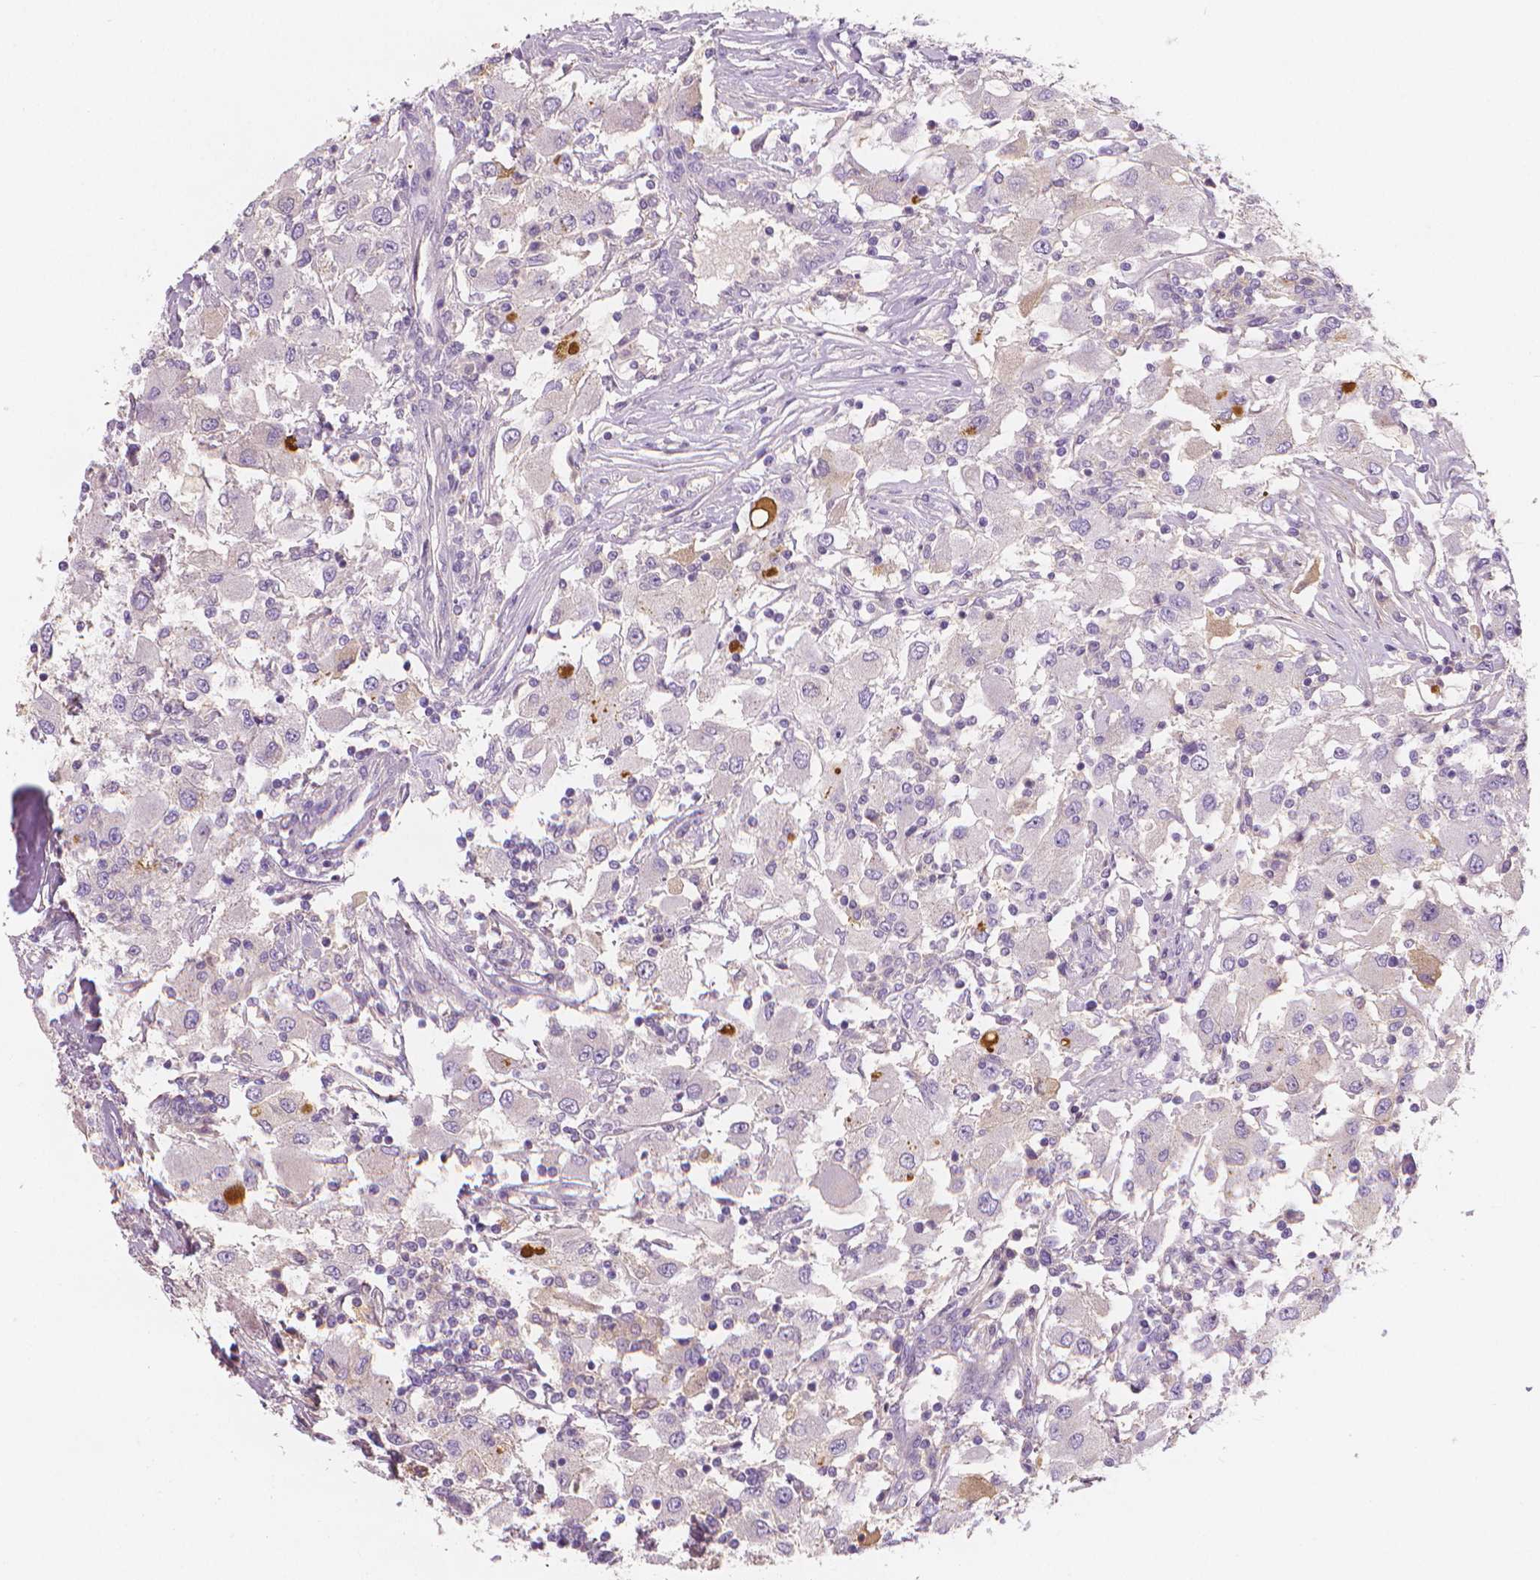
{"staining": {"intensity": "negative", "quantity": "none", "location": "none"}, "tissue": "renal cancer", "cell_type": "Tumor cells", "image_type": "cancer", "snomed": [{"axis": "morphology", "description": "Adenocarcinoma, NOS"}, {"axis": "topography", "description": "Kidney"}], "caption": "High magnification brightfield microscopy of renal adenocarcinoma stained with DAB (brown) and counterstained with hematoxylin (blue): tumor cells show no significant staining.", "gene": "APOA4", "patient": {"sex": "female", "age": 67}}